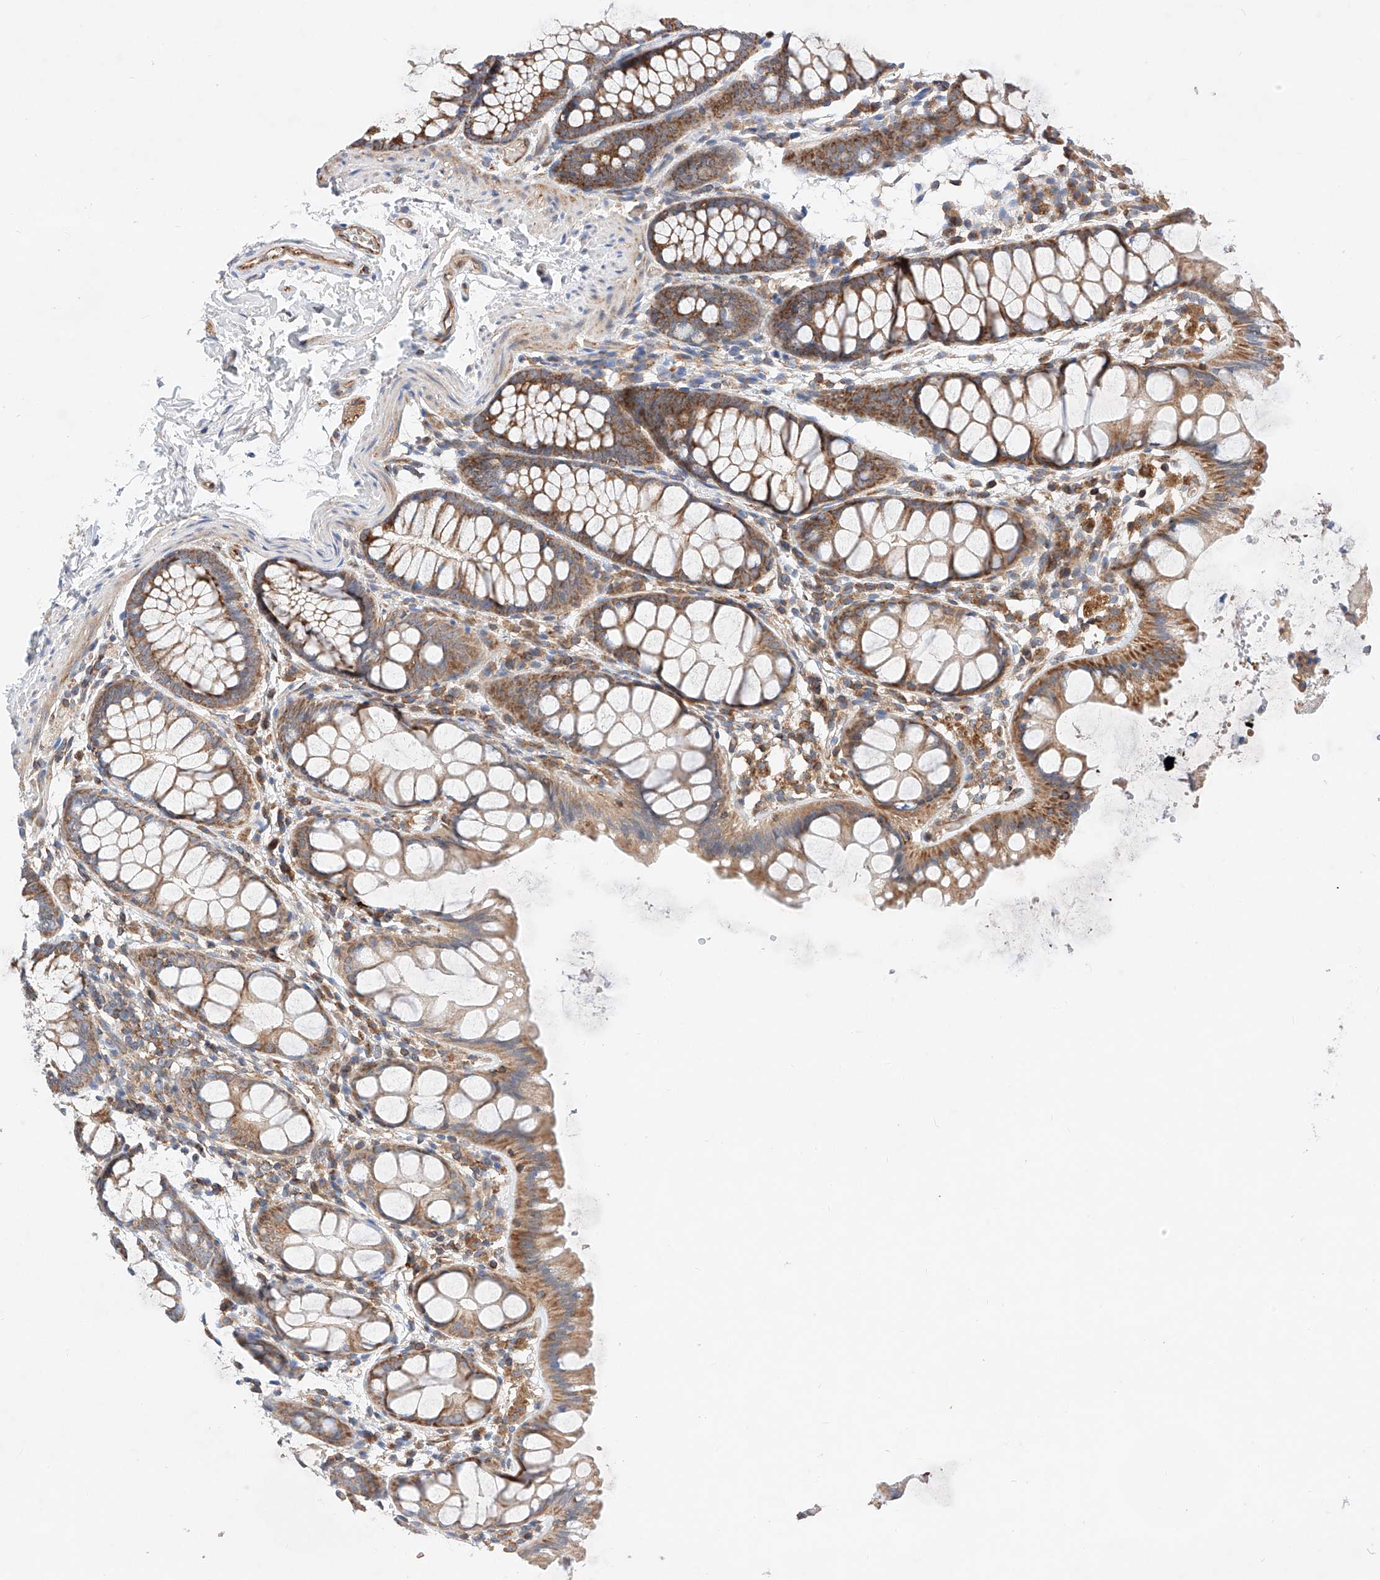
{"staining": {"intensity": "moderate", "quantity": ">75%", "location": "cytoplasmic/membranous"}, "tissue": "colon", "cell_type": "Endothelial cells", "image_type": "normal", "snomed": [{"axis": "morphology", "description": "Normal tissue, NOS"}, {"axis": "topography", "description": "Colon"}], "caption": "A brown stain labels moderate cytoplasmic/membranous staining of a protein in endothelial cells of unremarkable human colon.", "gene": "NR1D1", "patient": {"sex": "male", "age": 47}}